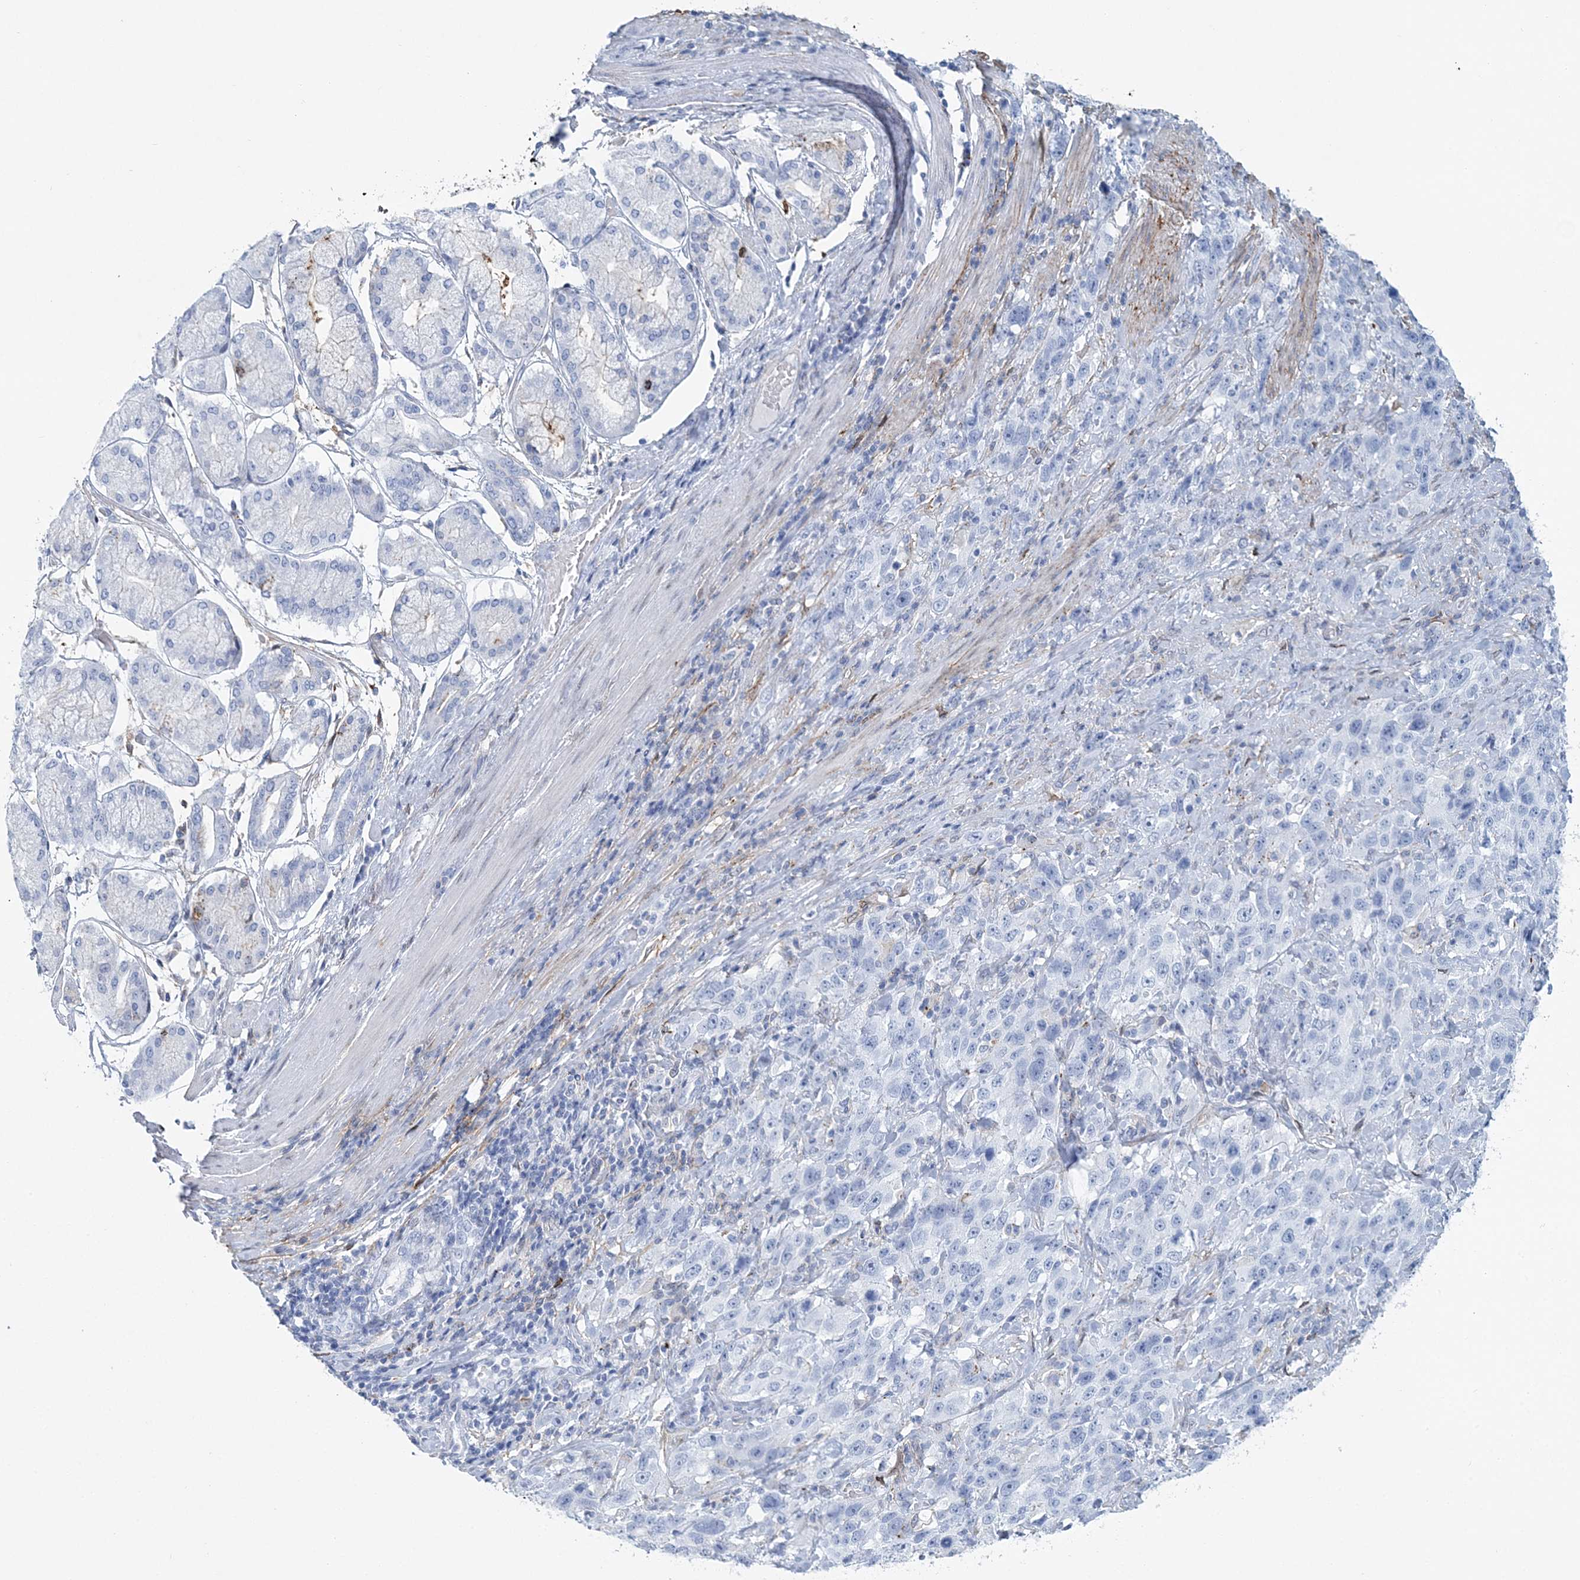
{"staining": {"intensity": "negative", "quantity": "none", "location": "none"}, "tissue": "stomach cancer", "cell_type": "Tumor cells", "image_type": "cancer", "snomed": [{"axis": "morphology", "description": "Normal tissue, NOS"}, {"axis": "morphology", "description": "Adenocarcinoma, NOS"}, {"axis": "topography", "description": "Lymph node"}, {"axis": "topography", "description": "Stomach"}], "caption": "A micrograph of human stomach cancer is negative for staining in tumor cells.", "gene": "NKX6-1", "patient": {"sex": "male", "age": 48}}